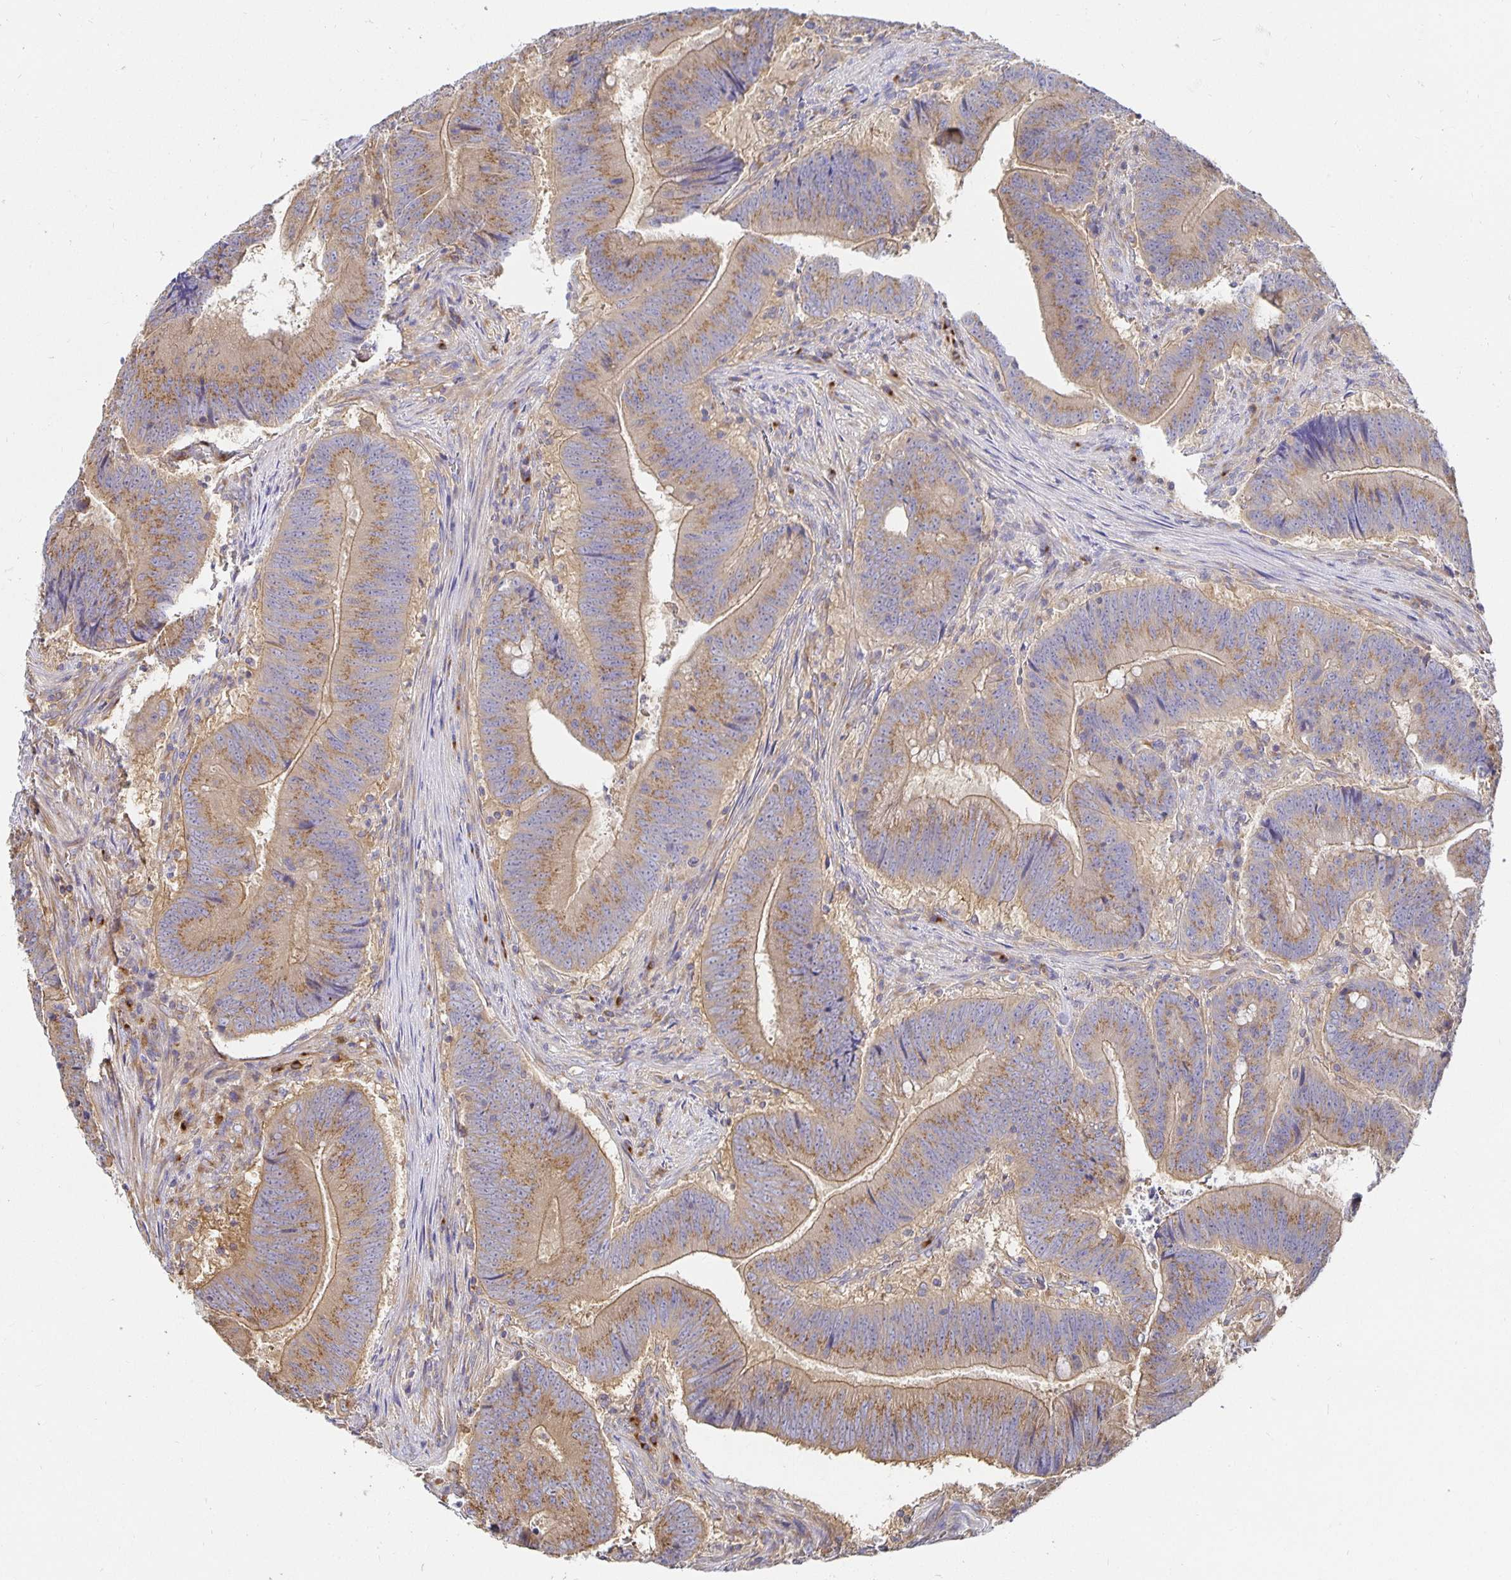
{"staining": {"intensity": "moderate", "quantity": ">75%", "location": "cytoplasmic/membranous"}, "tissue": "colorectal cancer", "cell_type": "Tumor cells", "image_type": "cancer", "snomed": [{"axis": "morphology", "description": "Adenocarcinoma, NOS"}, {"axis": "topography", "description": "Colon"}], "caption": "An image of human colorectal cancer (adenocarcinoma) stained for a protein exhibits moderate cytoplasmic/membranous brown staining in tumor cells. Nuclei are stained in blue.", "gene": "USO1", "patient": {"sex": "female", "age": 87}}